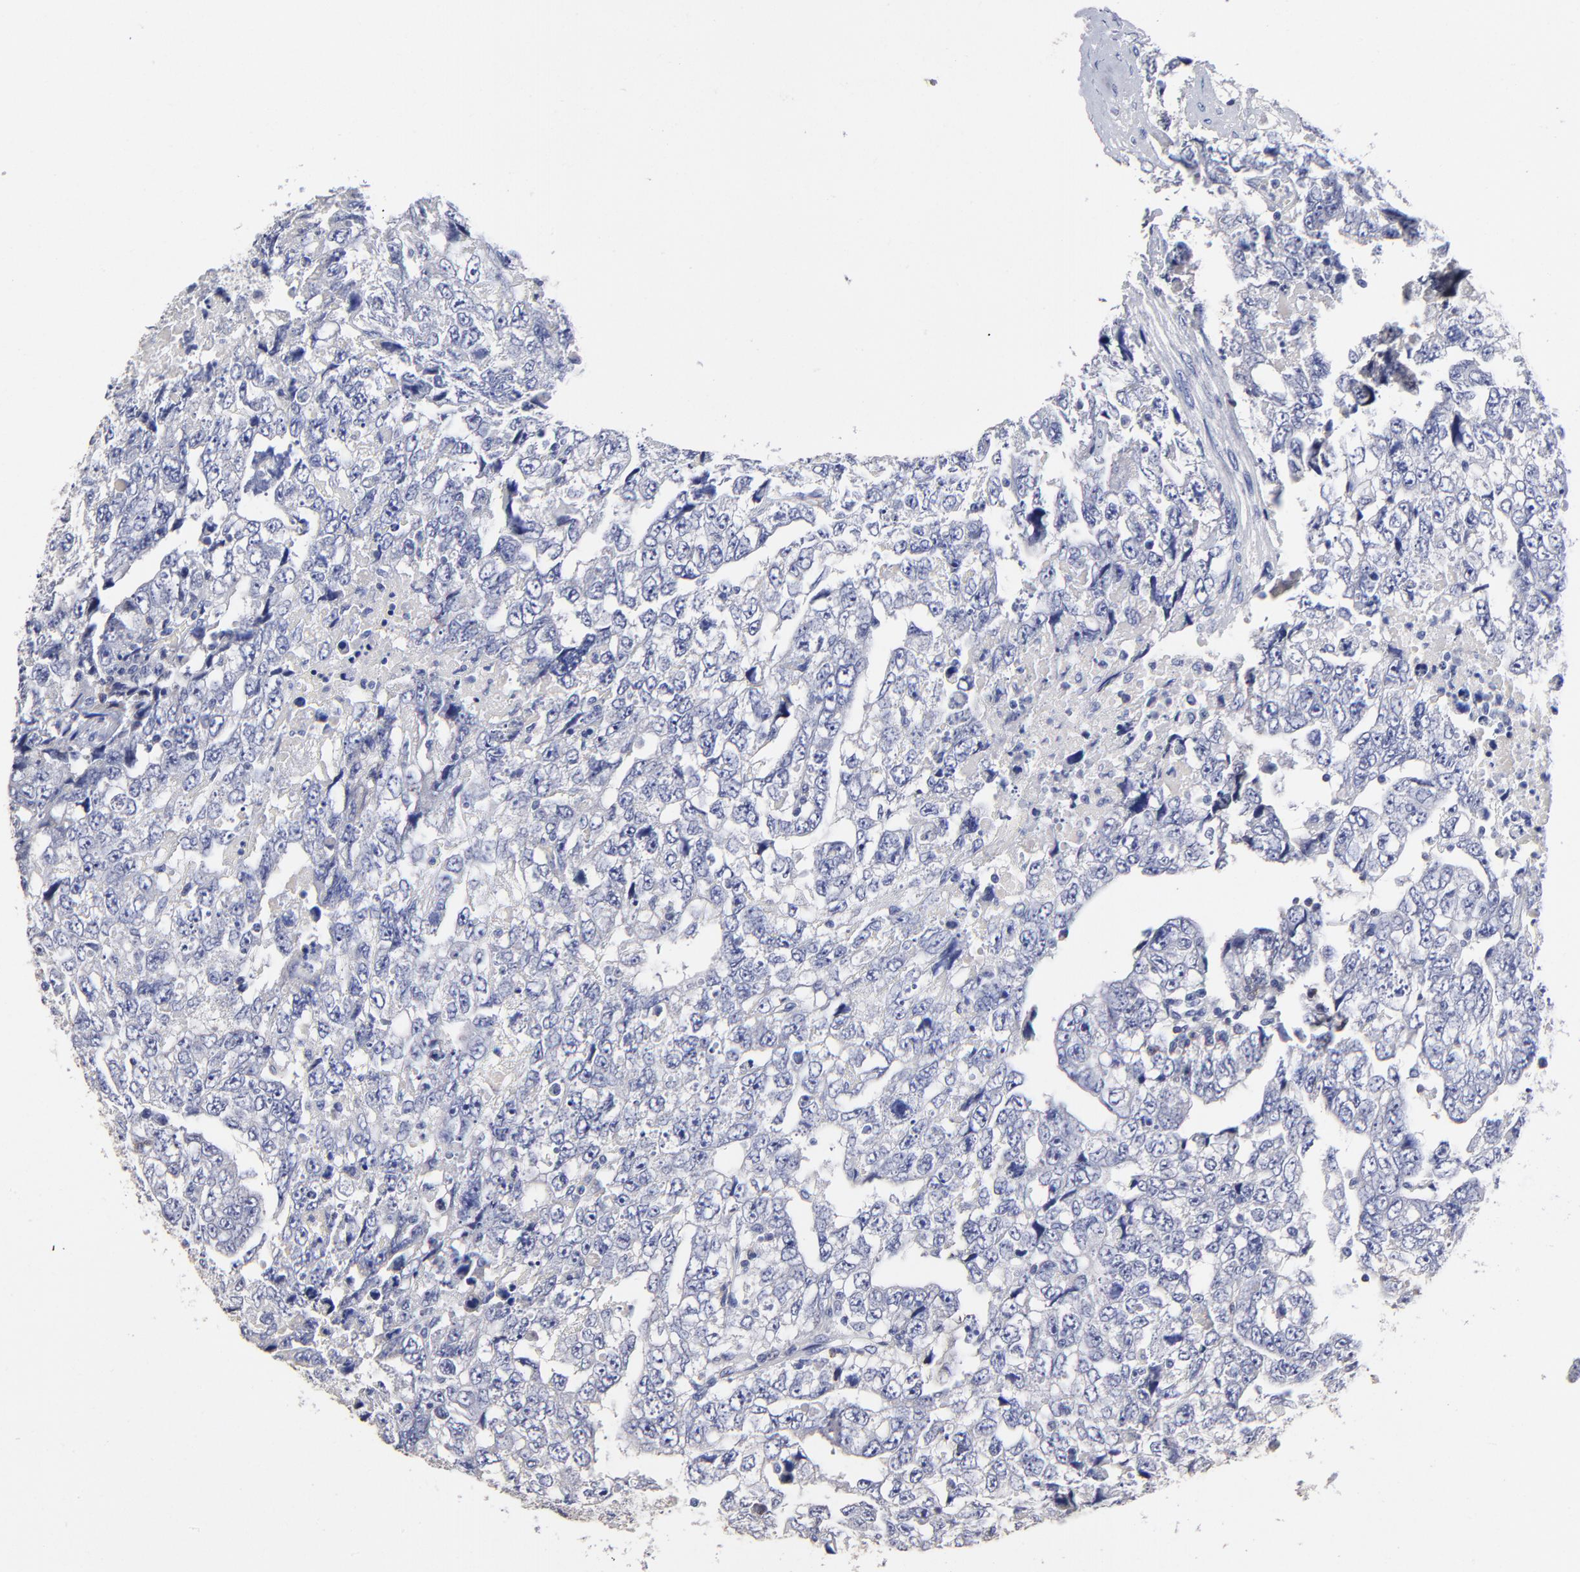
{"staining": {"intensity": "negative", "quantity": "none", "location": "none"}, "tissue": "testis cancer", "cell_type": "Tumor cells", "image_type": "cancer", "snomed": [{"axis": "morphology", "description": "Carcinoma, Embryonal, NOS"}, {"axis": "topography", "description": "Testis"}], "caption": "High power microscopy photomicrograph of an immunohistochemistry (IHC) image of testis cancer, revealing no significant staining in tumor cells. (Immunohistochemistry (ihc), brightfield microscopy, high magnification).", "gene": "TRAT1", "patient": {"sex": "male", "age": 36}}